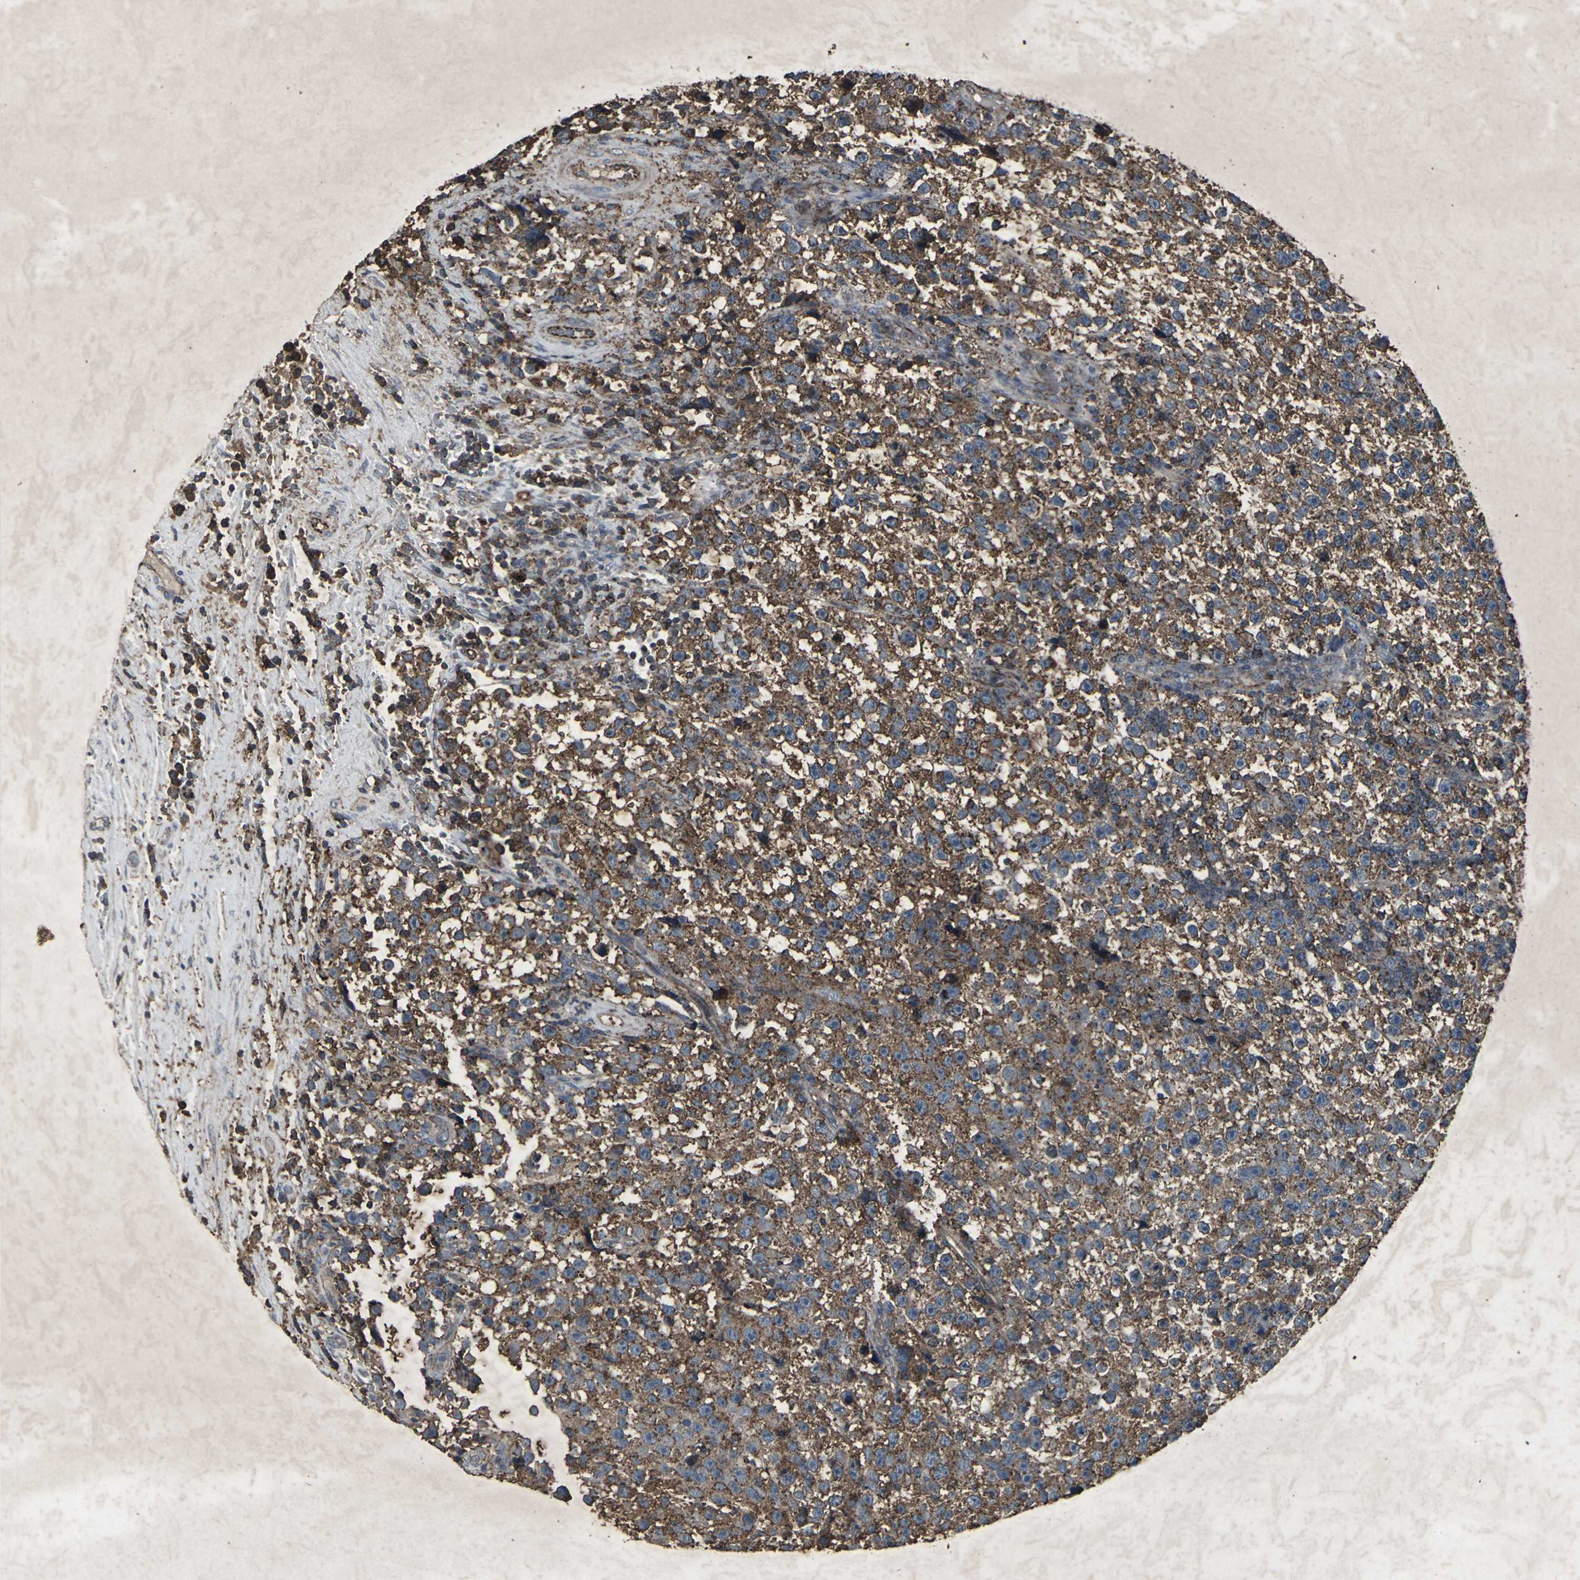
{"staining": {"intensity": "strong", "quantity": ">75%", "location": "cytoplasmic/membranous"}, "tissue": "testis cancer", "cell_type": "Tumor cells", "image_type": "cancer", "snomed": [{"axis": "morphology", "description": "Seminoma, NOS"}, {"axis": "topography", "description": "Testis"}], "caption": "Testis seminoma was stained to show a protein in brown. There is high levels of strong cytoplasmic/membranous expression in approximately >75% of tumor cells.", "gene": "CCR9", "patient": {"sex": "male", "age": 33}}